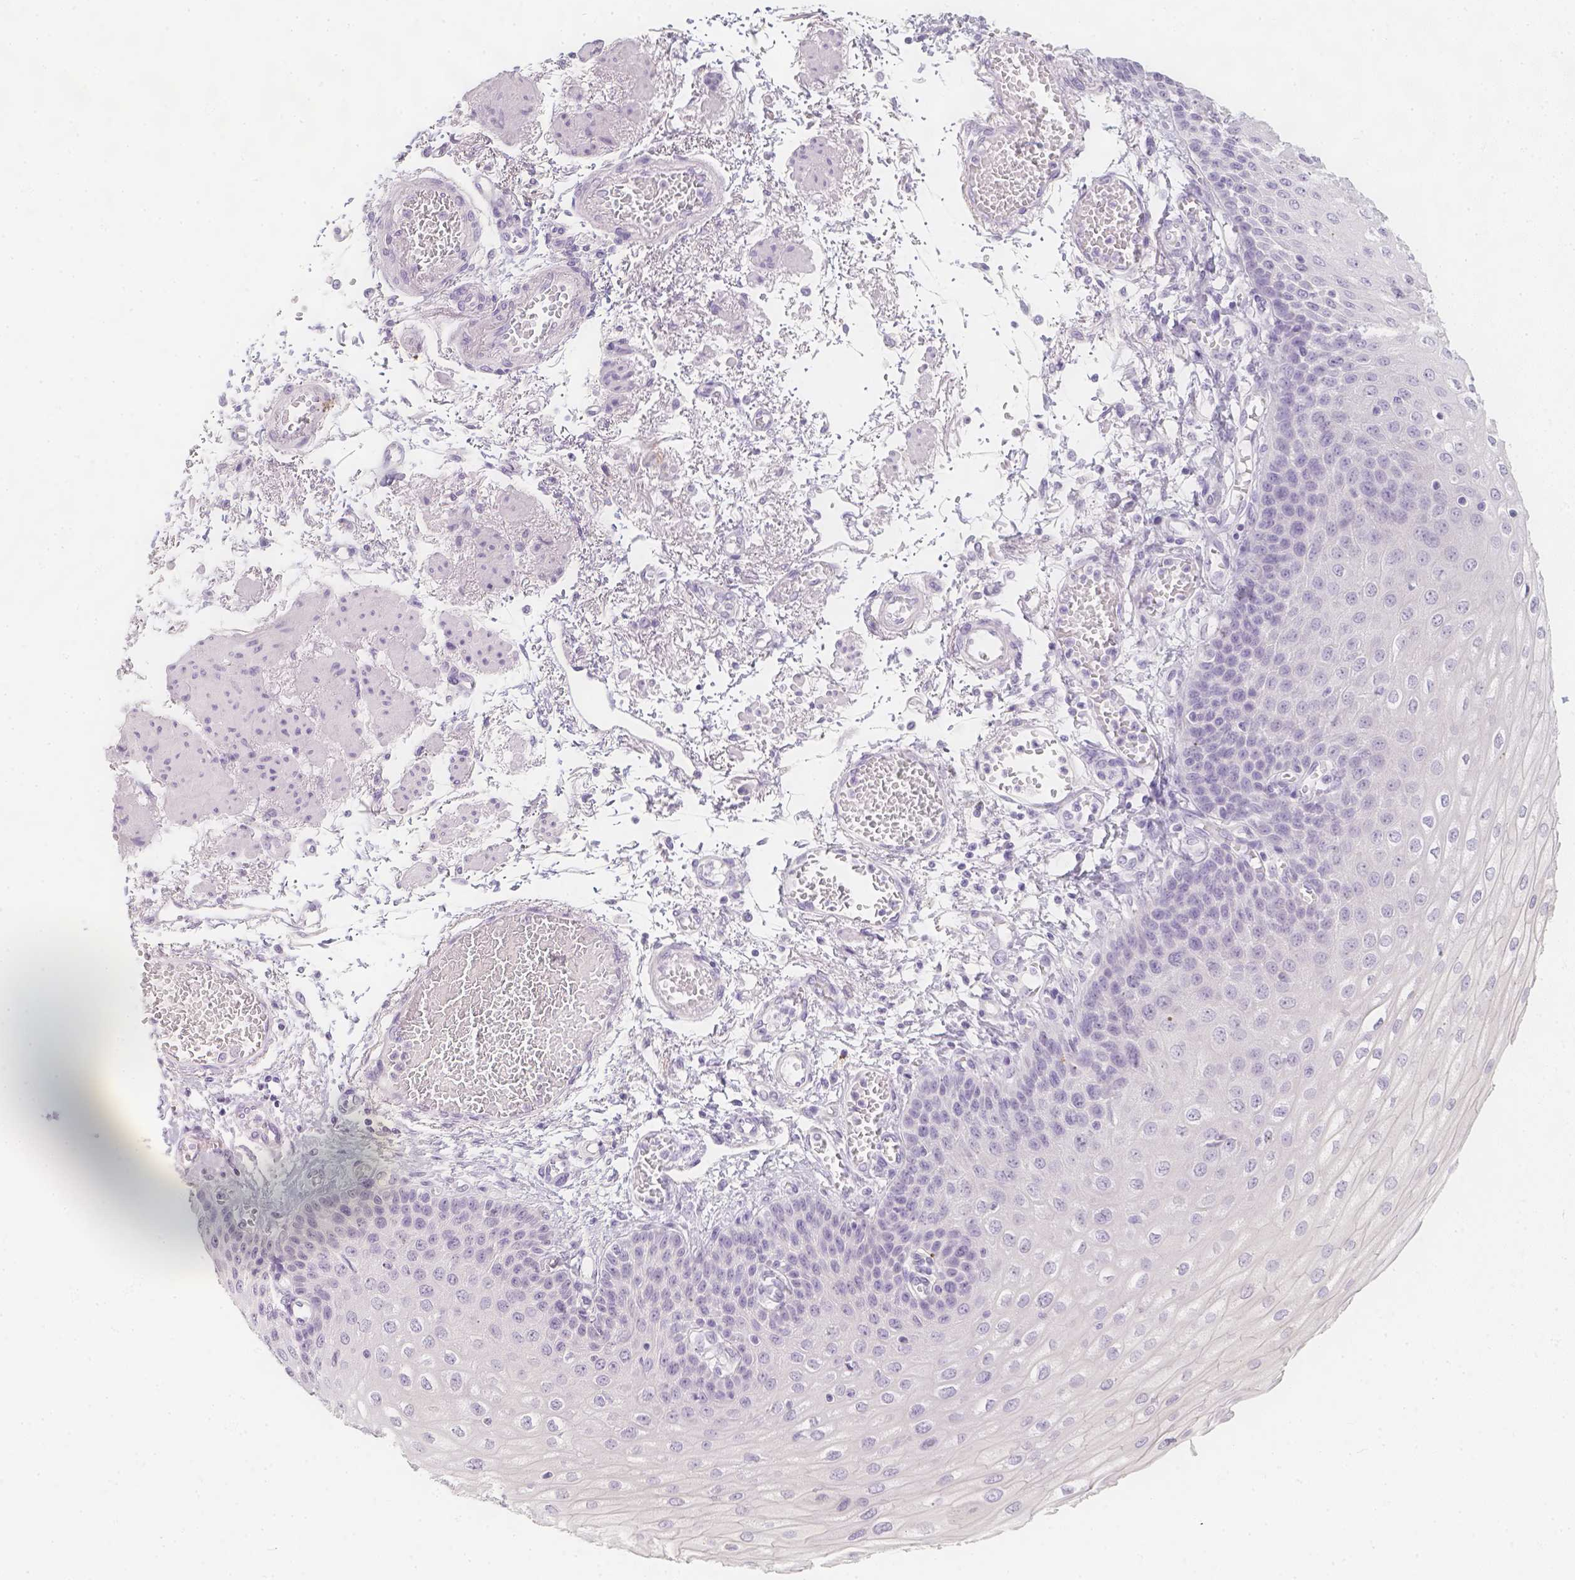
{"staining": {"intensity": "negative", "quantity": "none", "location": "none"}, "tissue": "esophagus", "cell_type": "Squamous epithelial cells", "image_type": "normal", "snomed": [{"axis": "morphology", "description": "Normal tissue, NOS"}, {"axis": "morphology", "description": "Adenocarcinoma, NOS"}, {"axis": "topography", "description": "Esophagus"}], "caption": "This micrograph is of unremarkable esophagus stained with IHC to label a protein in brown with the nuclei are counter-stained blue. There is no expression in squamous epithelial cells.", "gene": "SLC18A1", "patient": {"sex": "male", "age": 81}}